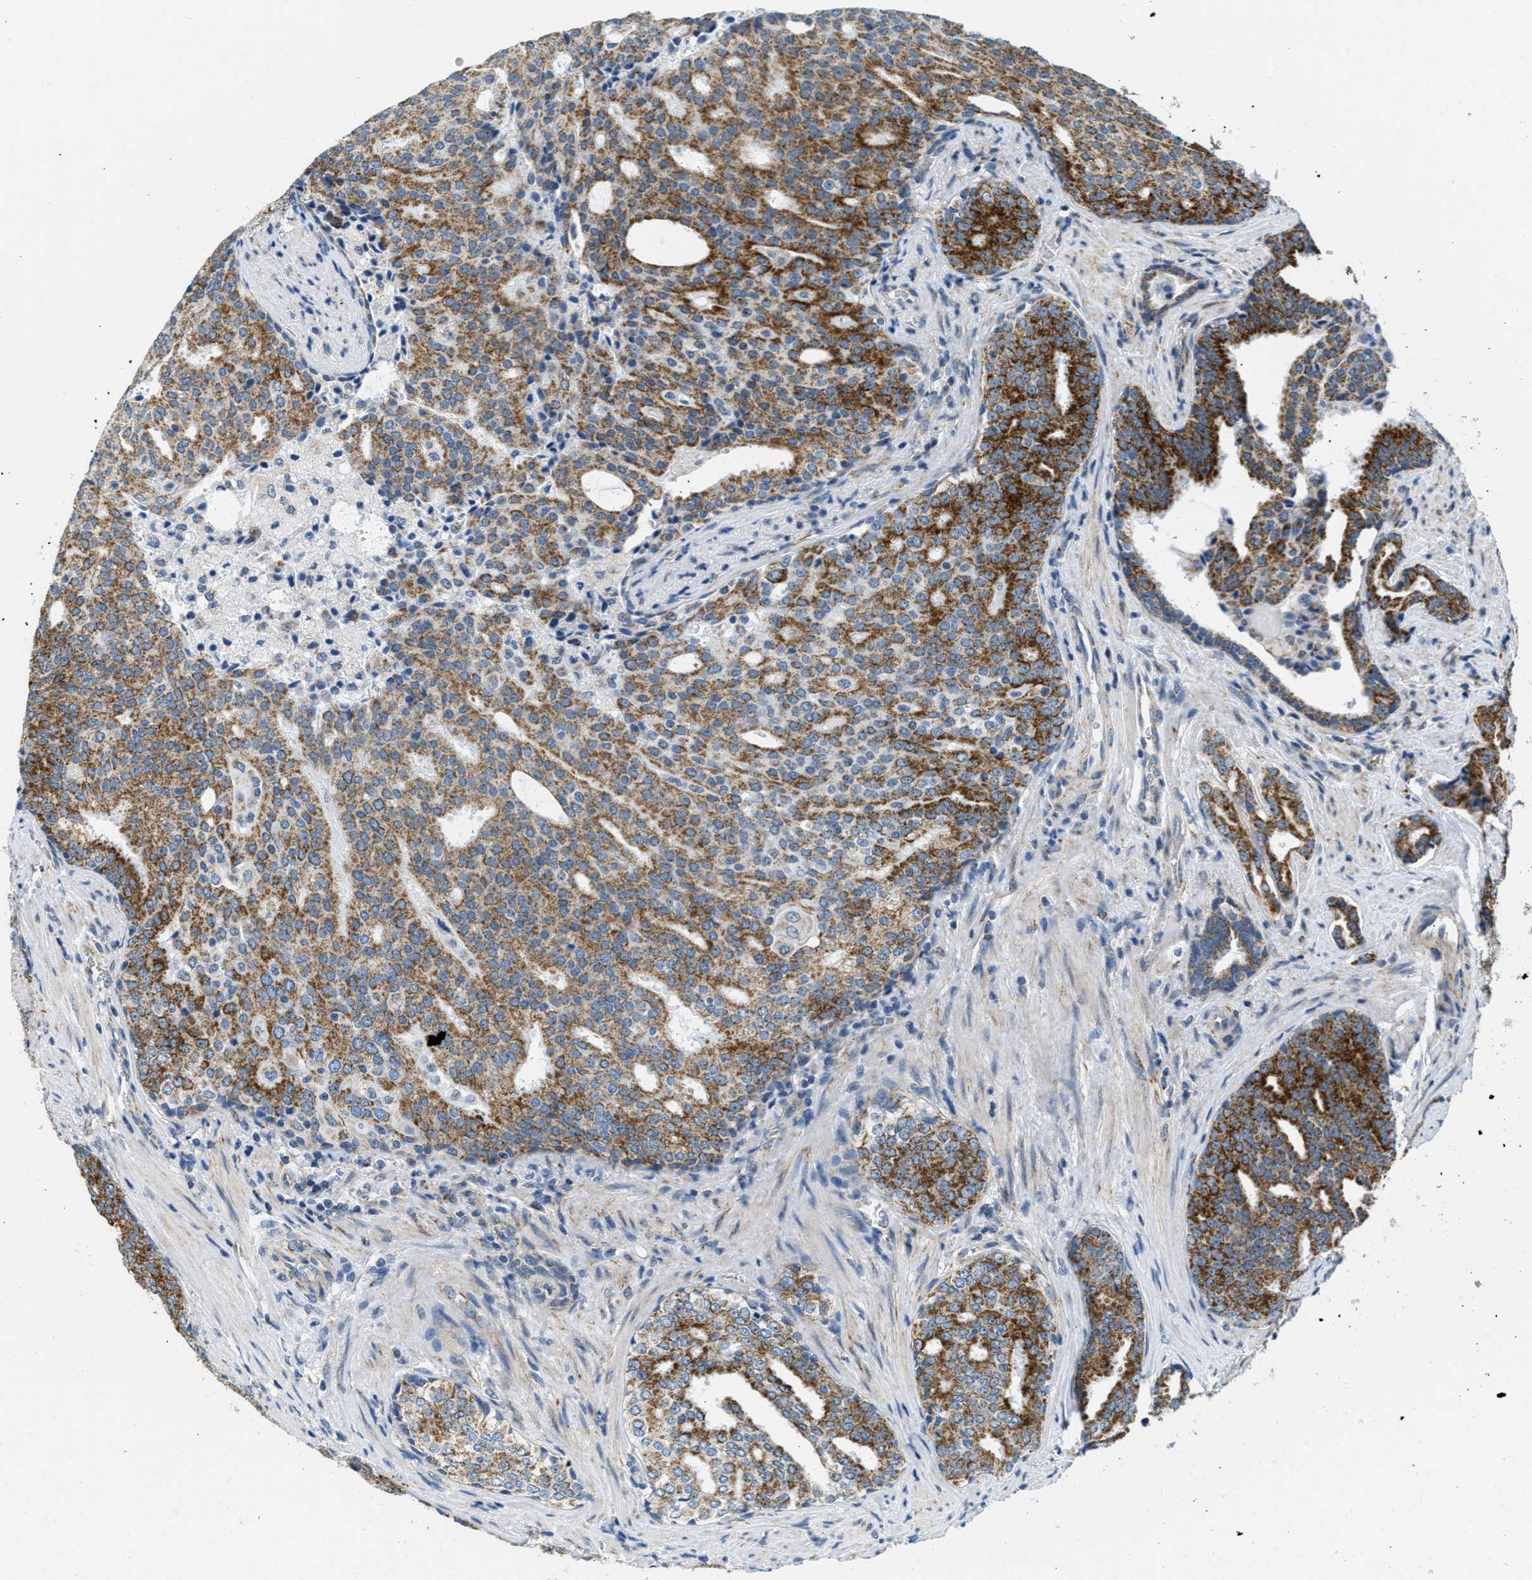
{"staining": {"intensity": "moderate", "quantity": ">75%", "location": "cytoplasmic/membranous"}, "tissue": "prostate cancer", "cell_type": "Tumor cells", "image_type": "cancer", "snomed": [{"axis": "morphology", "description": "Adenocarcinoma, High grade"}, {"axis": "topography", "description": "Prostate"}], "caption": "A brown stain labels moderate cytoplasmic/membranous expression of a protein in prostate cancer (high-grade adenocarcinoma) tumor cells. The protein of interest is shown in brown color, while the nuclei are stained blue.", "gene": "TOMM70", "patient": {"sex": "male", "age": 71}}